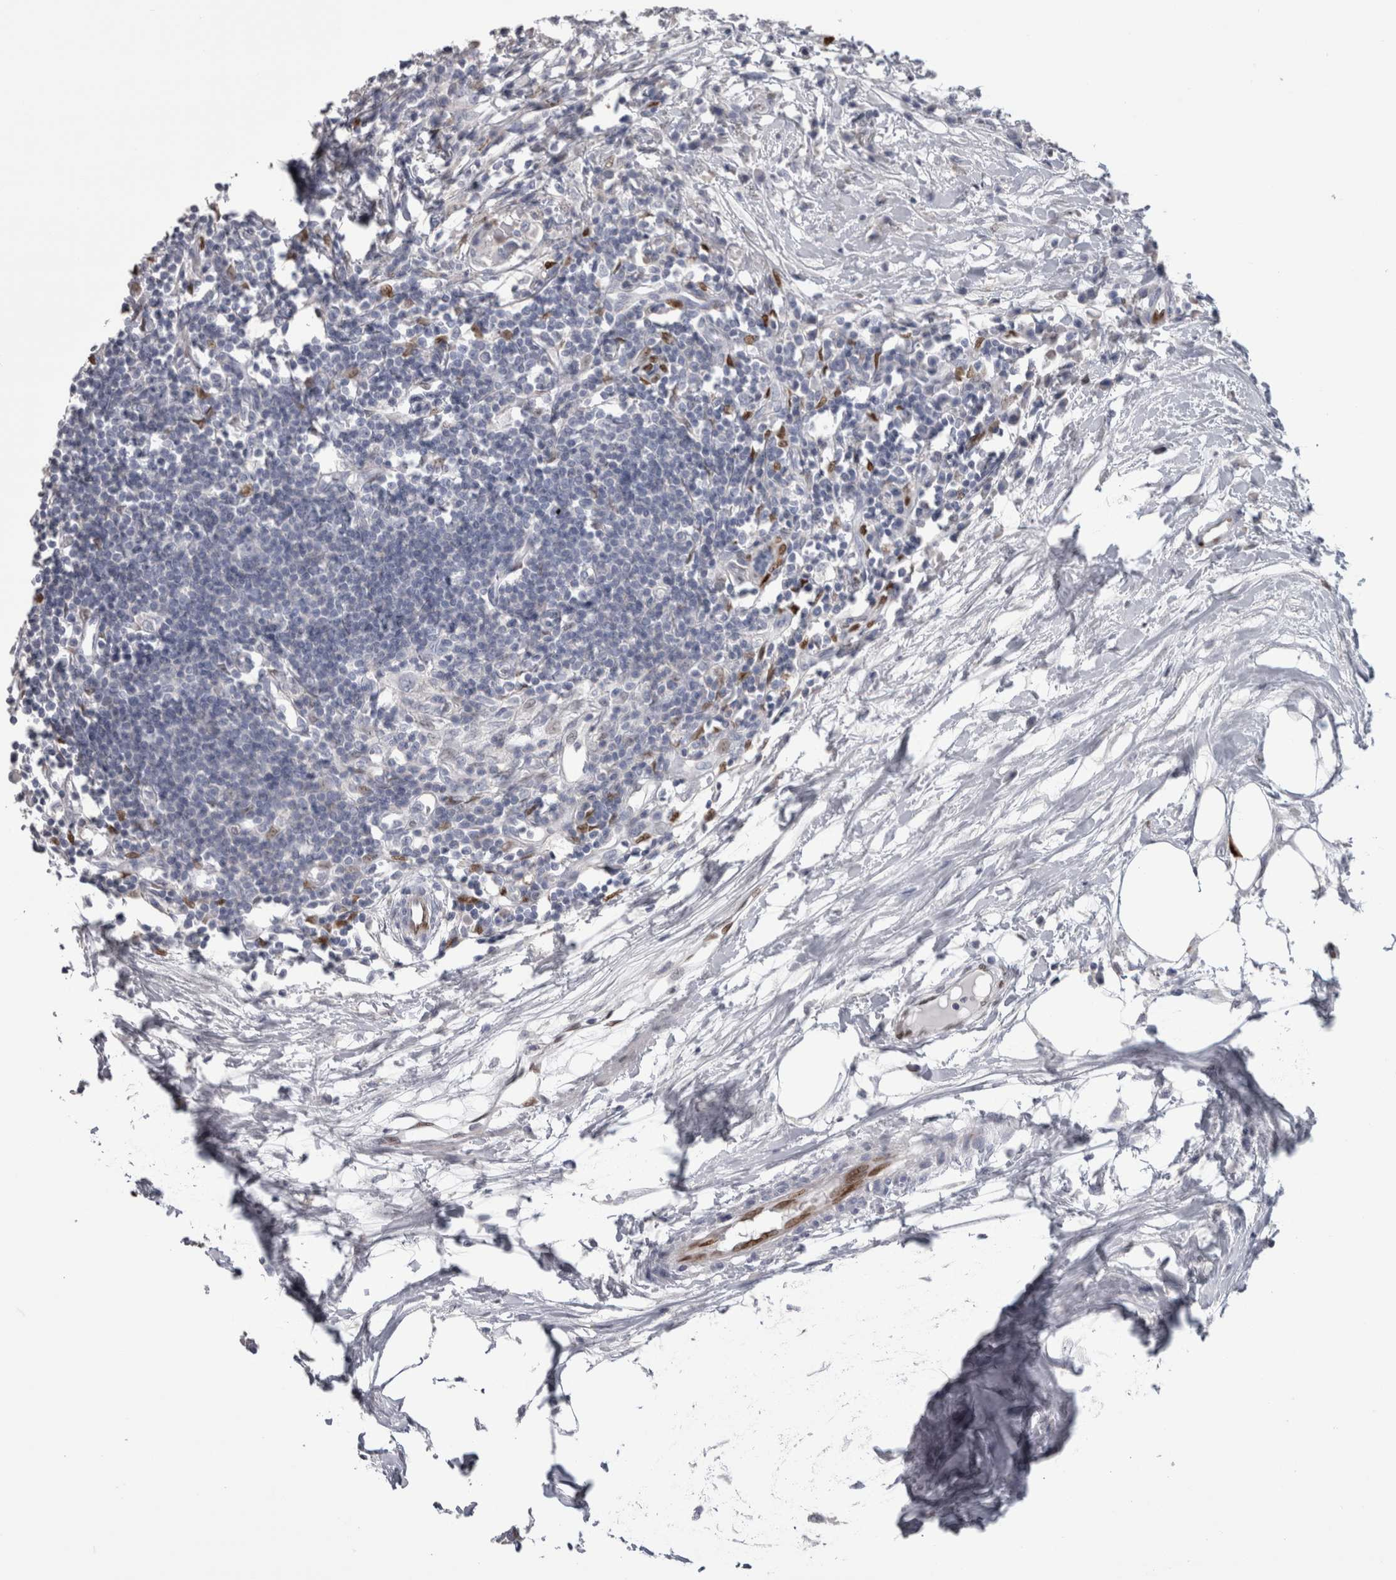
{"staining": {"intensity": "negative", "quantity": "none", "location": "none"}, "tissue": "lymph node", "cell_type": "Germinal center cells", "image_type": "normal", "snomed": [{"axis": "morphology", "description": "Normal tissue, NOS"}, {"axis": "morphology", "description": "Malignant melanoma, Metastatic site"}, {"axis": "topography", "description": "Lymph node"}], "caption": "Germinal center cells are negative for protein expression in normal human lymph node. (Stains: DAB immunohistochemistry with hematoxylin counter stain, Microscopy: brightfield microscopy at high magnification).", "gene": "IL33", "patient": {"sex": "male", "age": 41}}